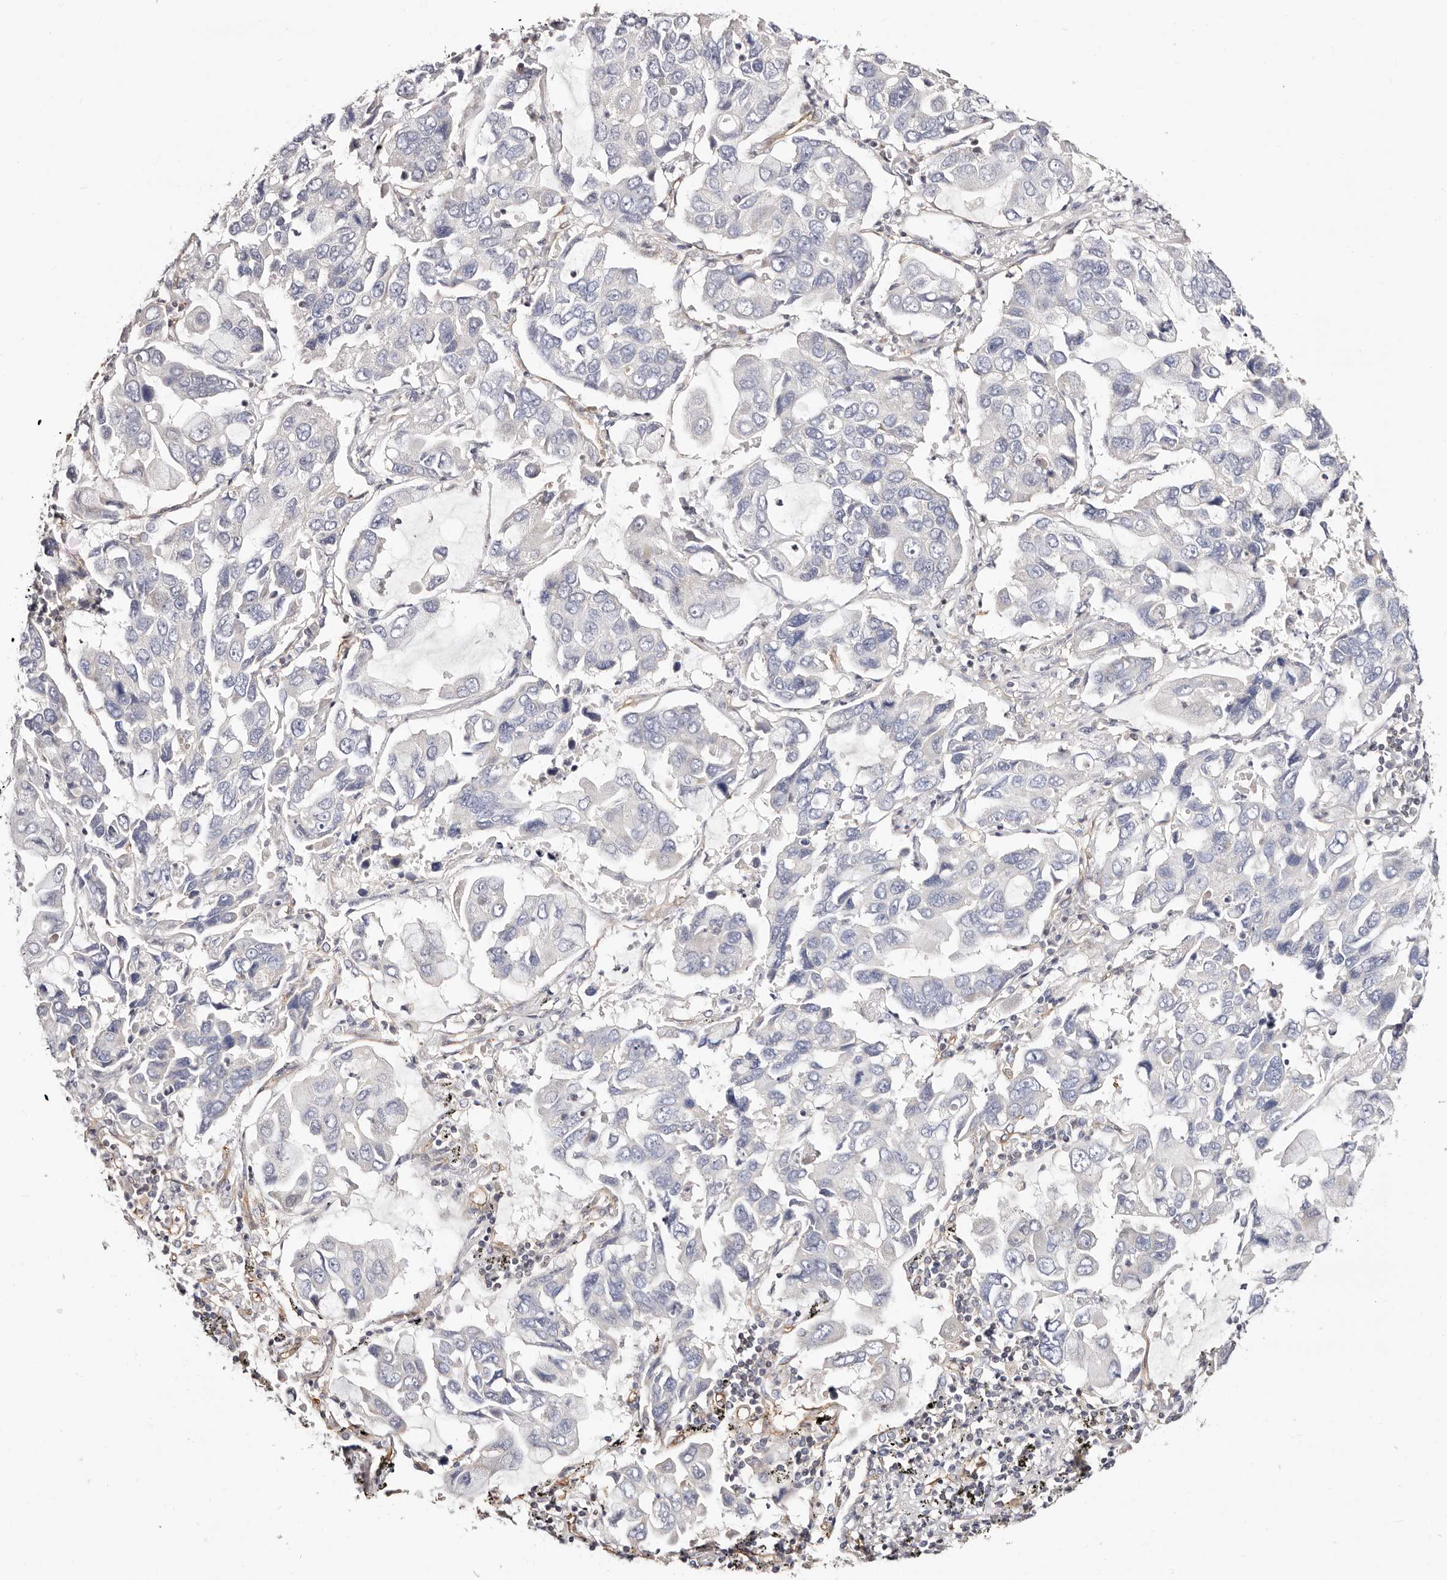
{"staining": {"intensity": "negative", "quantity": "none", "location": "none"}, "tissue": "lung cancer", "cell_type": "Tumor cells", "image_type": "cancer", "snomed": [{"axis": "morphology", "description": "Adenocarcinoma, NOS"}, {"axis": "topography", "description": "Lung"}], "caption": "Immunohistochemistry histopathology image of neoplastic tissue: lung cancer (adenocarcinoma) stained with DAB (3,3'-diaminobenzidine) demonstrates no significant protein expression in tumor cells.", "gene": "STAT5A", "patient": {"sex": "male", "age": 64}}